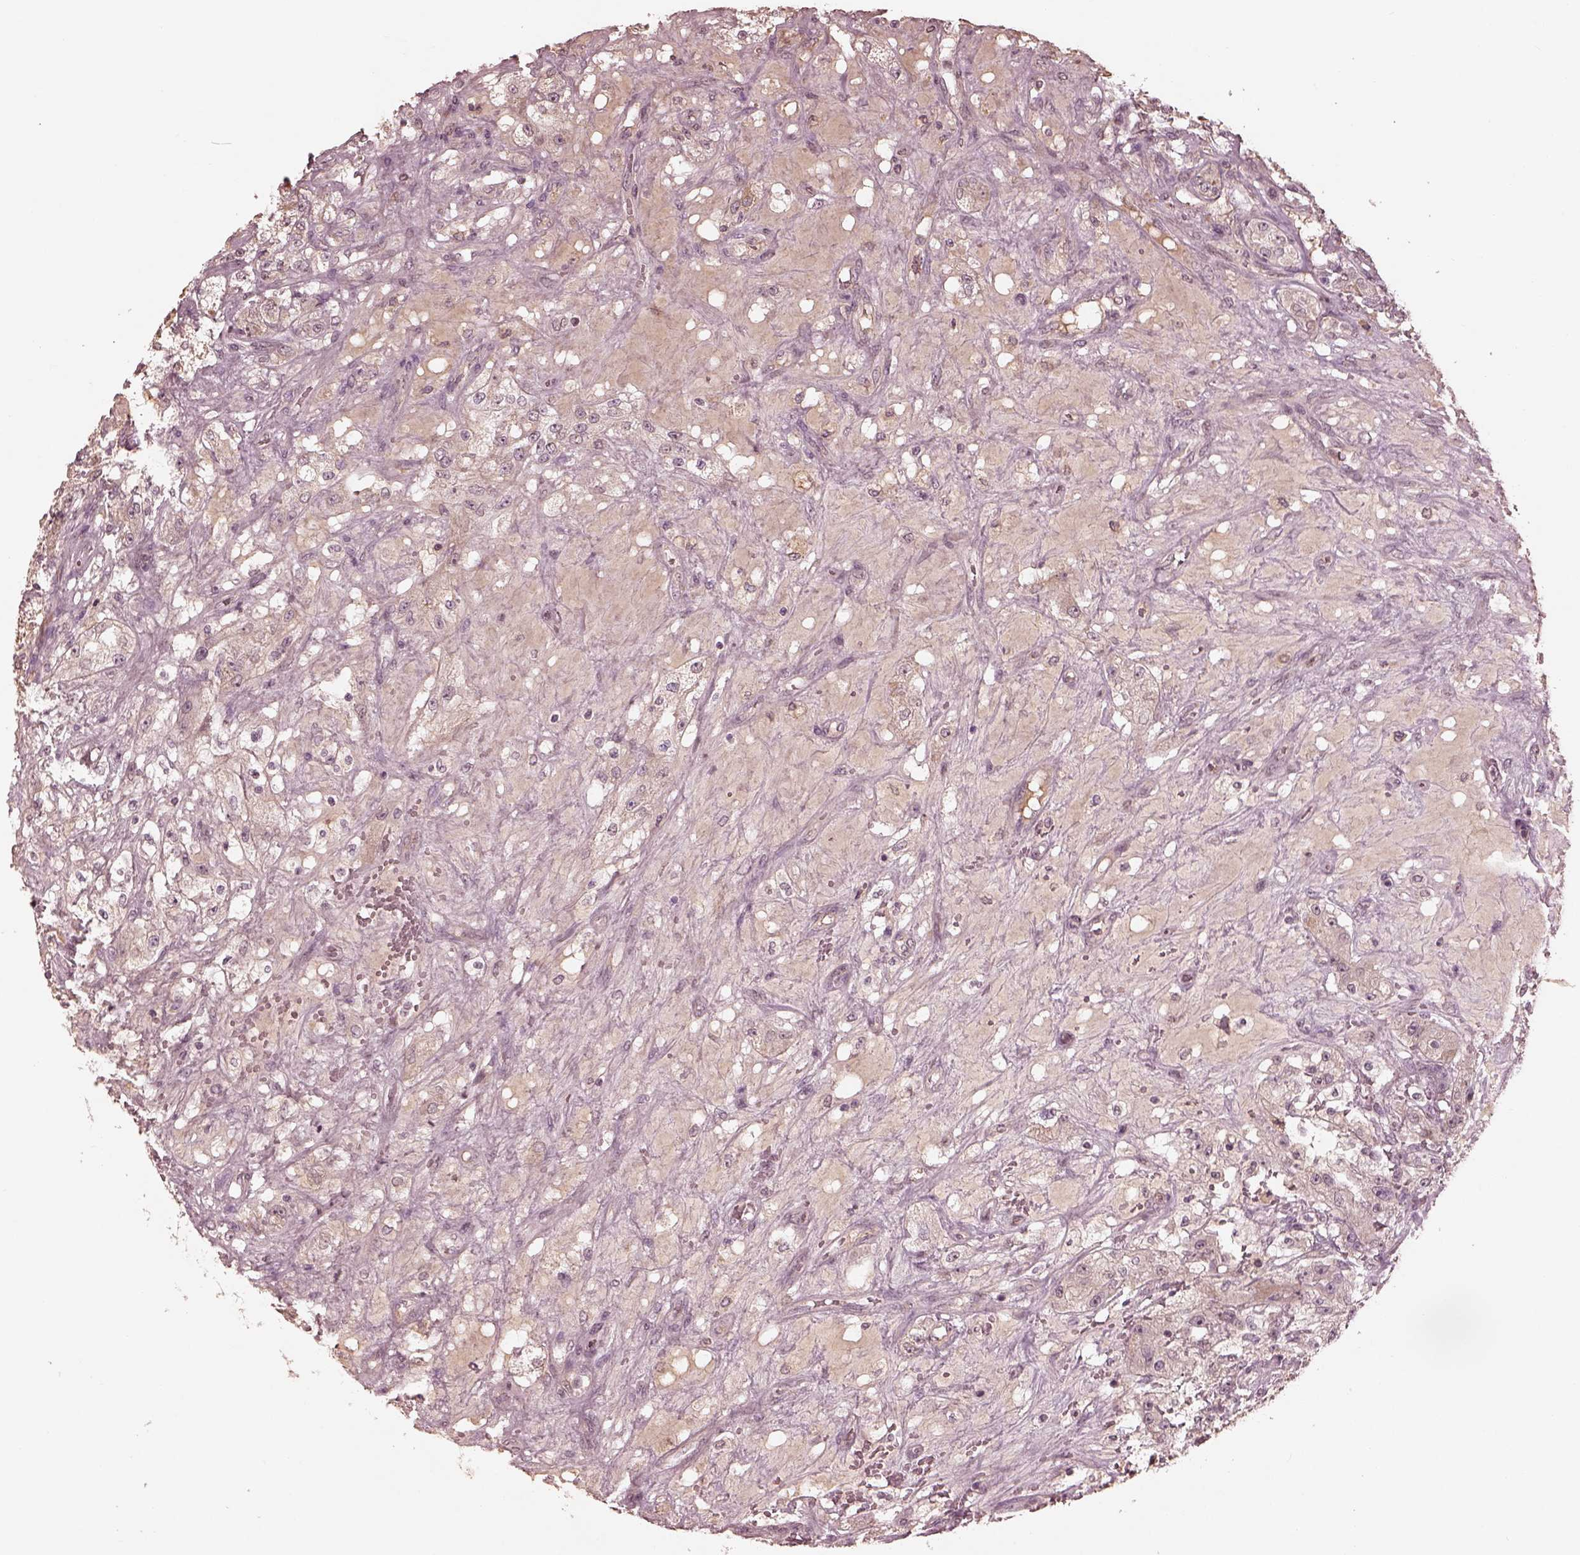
{"staining": {"intensity": "negative", "quantity": "none", "location": "none"}, "tissue": "renal cancer", "cell_type": "Tumor cells", "image_type": "cancer", "snomed": [{"axis": "morphology", "description": "Adenocarcinoma, NOS"}, {"axis": "topography", "description": "Kidney"}], "caption": "Immunohistochemistry micrograph of human renal cancer stained for a protein (brown), which demonstrates no staining in tumor cells.", "gene": "CALR3", "patient": {"sex": "female", "age": 63}}